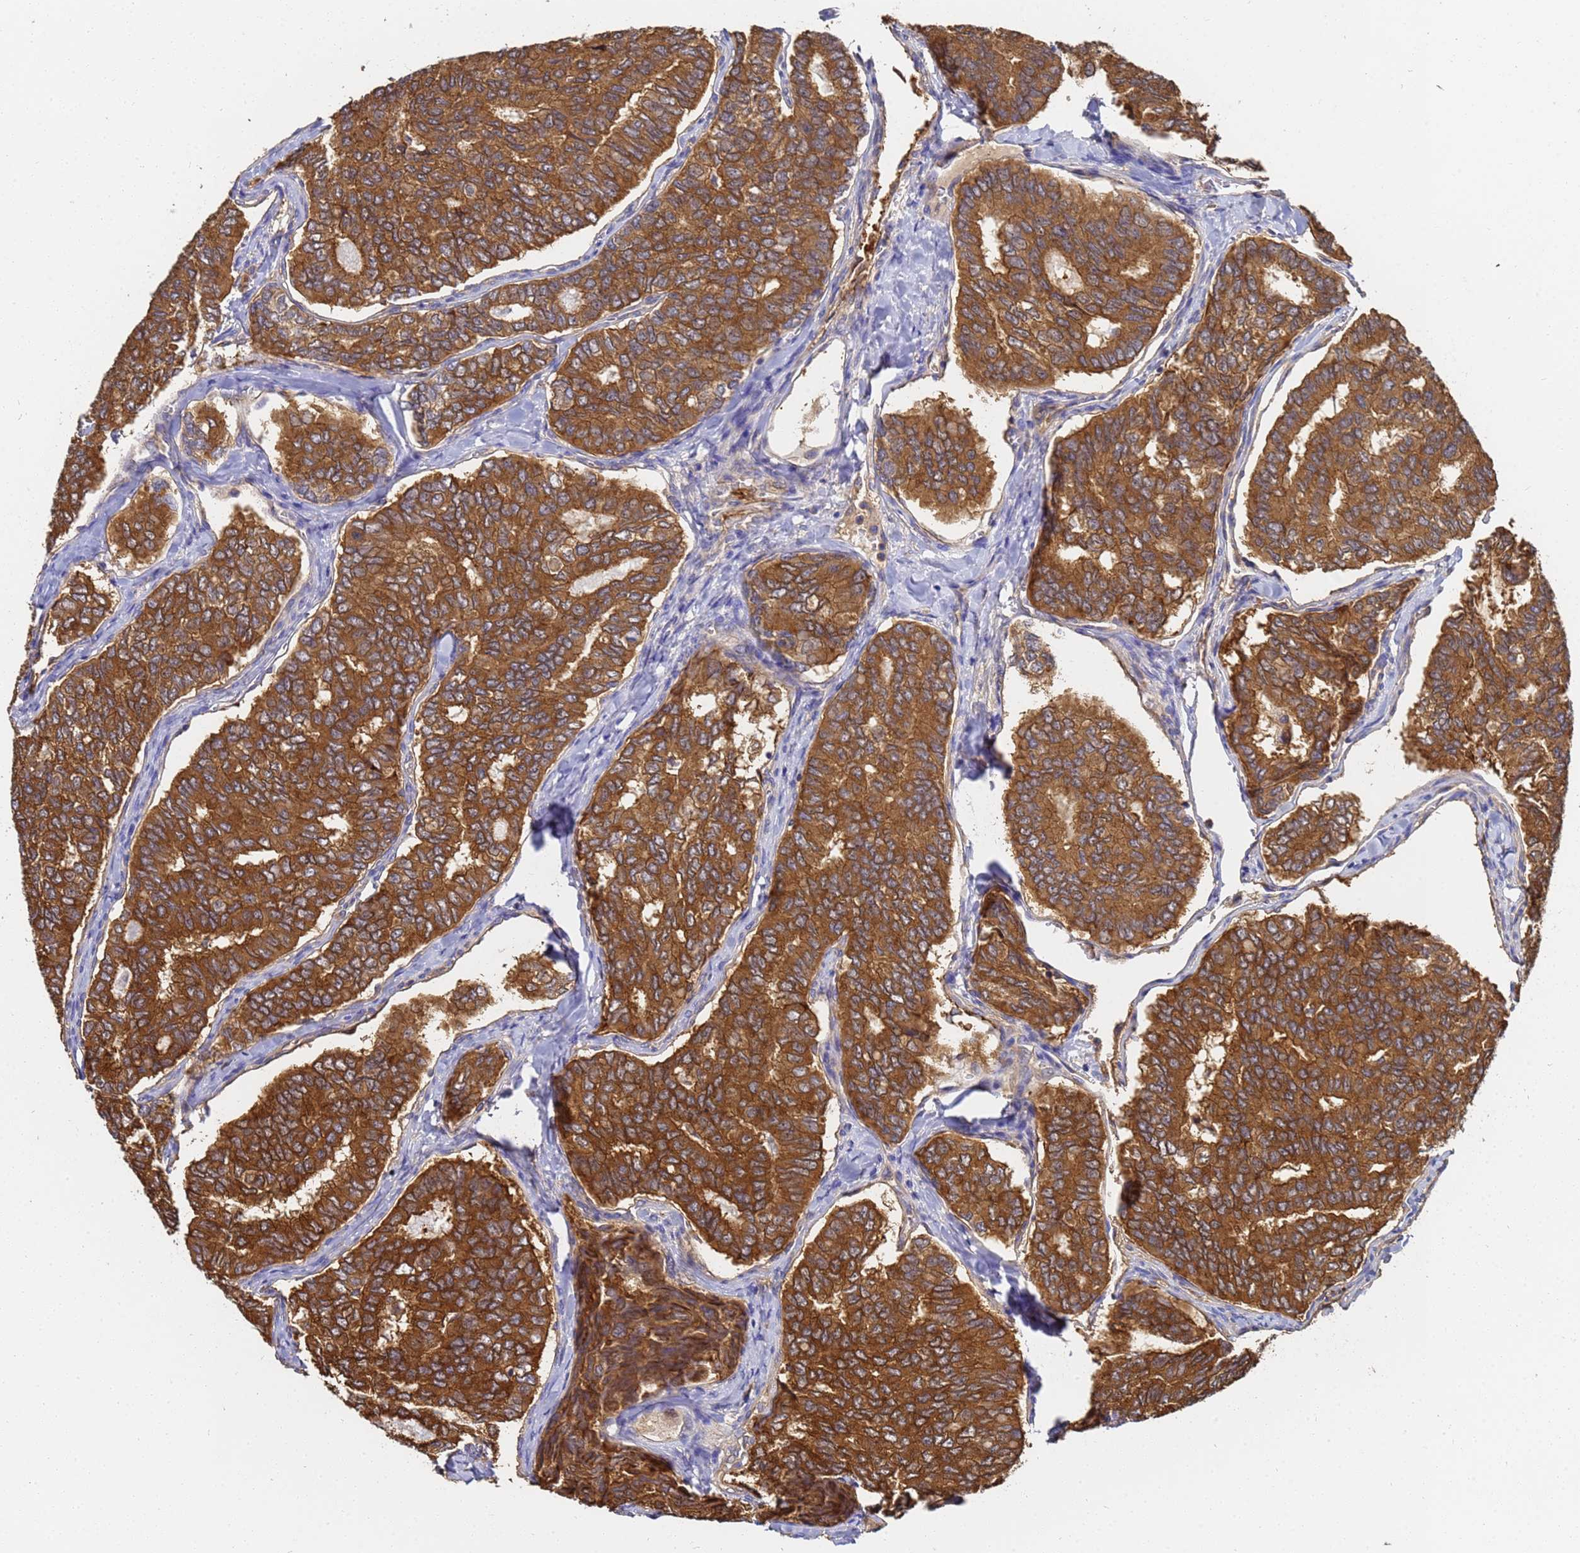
{"staining": {"intensity": "moderate", "quantity": ">75%", "location": "cytoplasmic/membranous"}, "tissue": "thyroid cancer", "cell_type": "Tumor cells", "image_type": "cancer", "snomed": [{"axis": "morphology", "description": "Papillary adenocarcinoma, NOS"}, {"axis": "topography", "description": "Thyroid gland"}], "caption": "Papillary adenocarcinoma (thyroid) stained with a brown dye displays moderate cytoplasmic/membranous positive positivity in about >75% of tumor cells.", "gene": "NME1-NME2", "patient": {"sex": "female", "age": 35}}